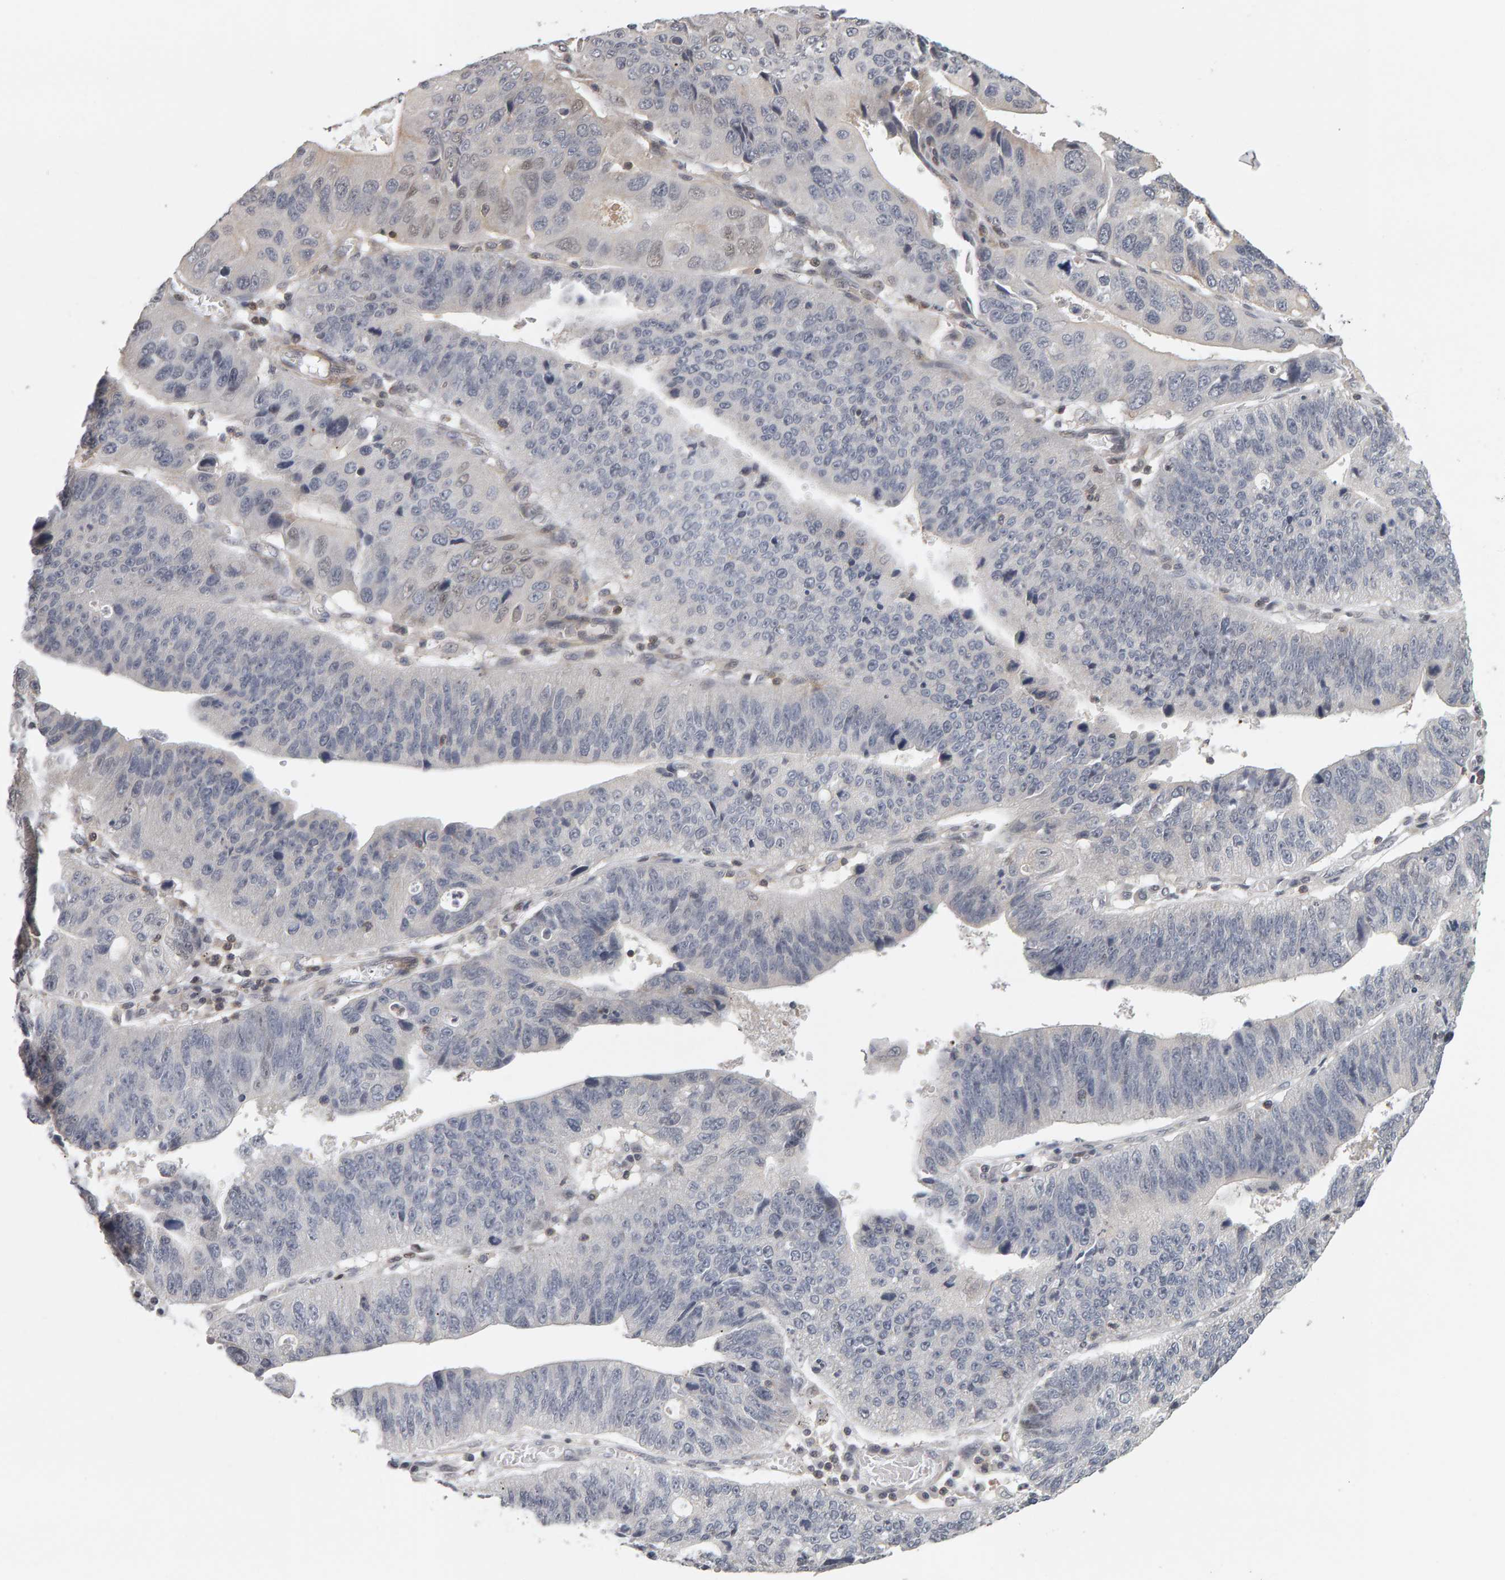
{"staining": {"intensity": "negative", "quantity": "none", "location": "none"}, "tissue": "stomach cancer", "cell_type": "Tumor cells", "image_type": "cancer", "snomed": [{"axis": "morphology", "description": "Adenocarcinoma, NOS"}, {"axis": "topography", "description": "Stomach"}], "caption": "This is a image of immunohistochemistry (IHC) staining of stomach cancer (adenocarcinoma), which shows no expression in tumor cells.", "gene": "TEFM", "patient": {"sex": "male", "age": 59}}